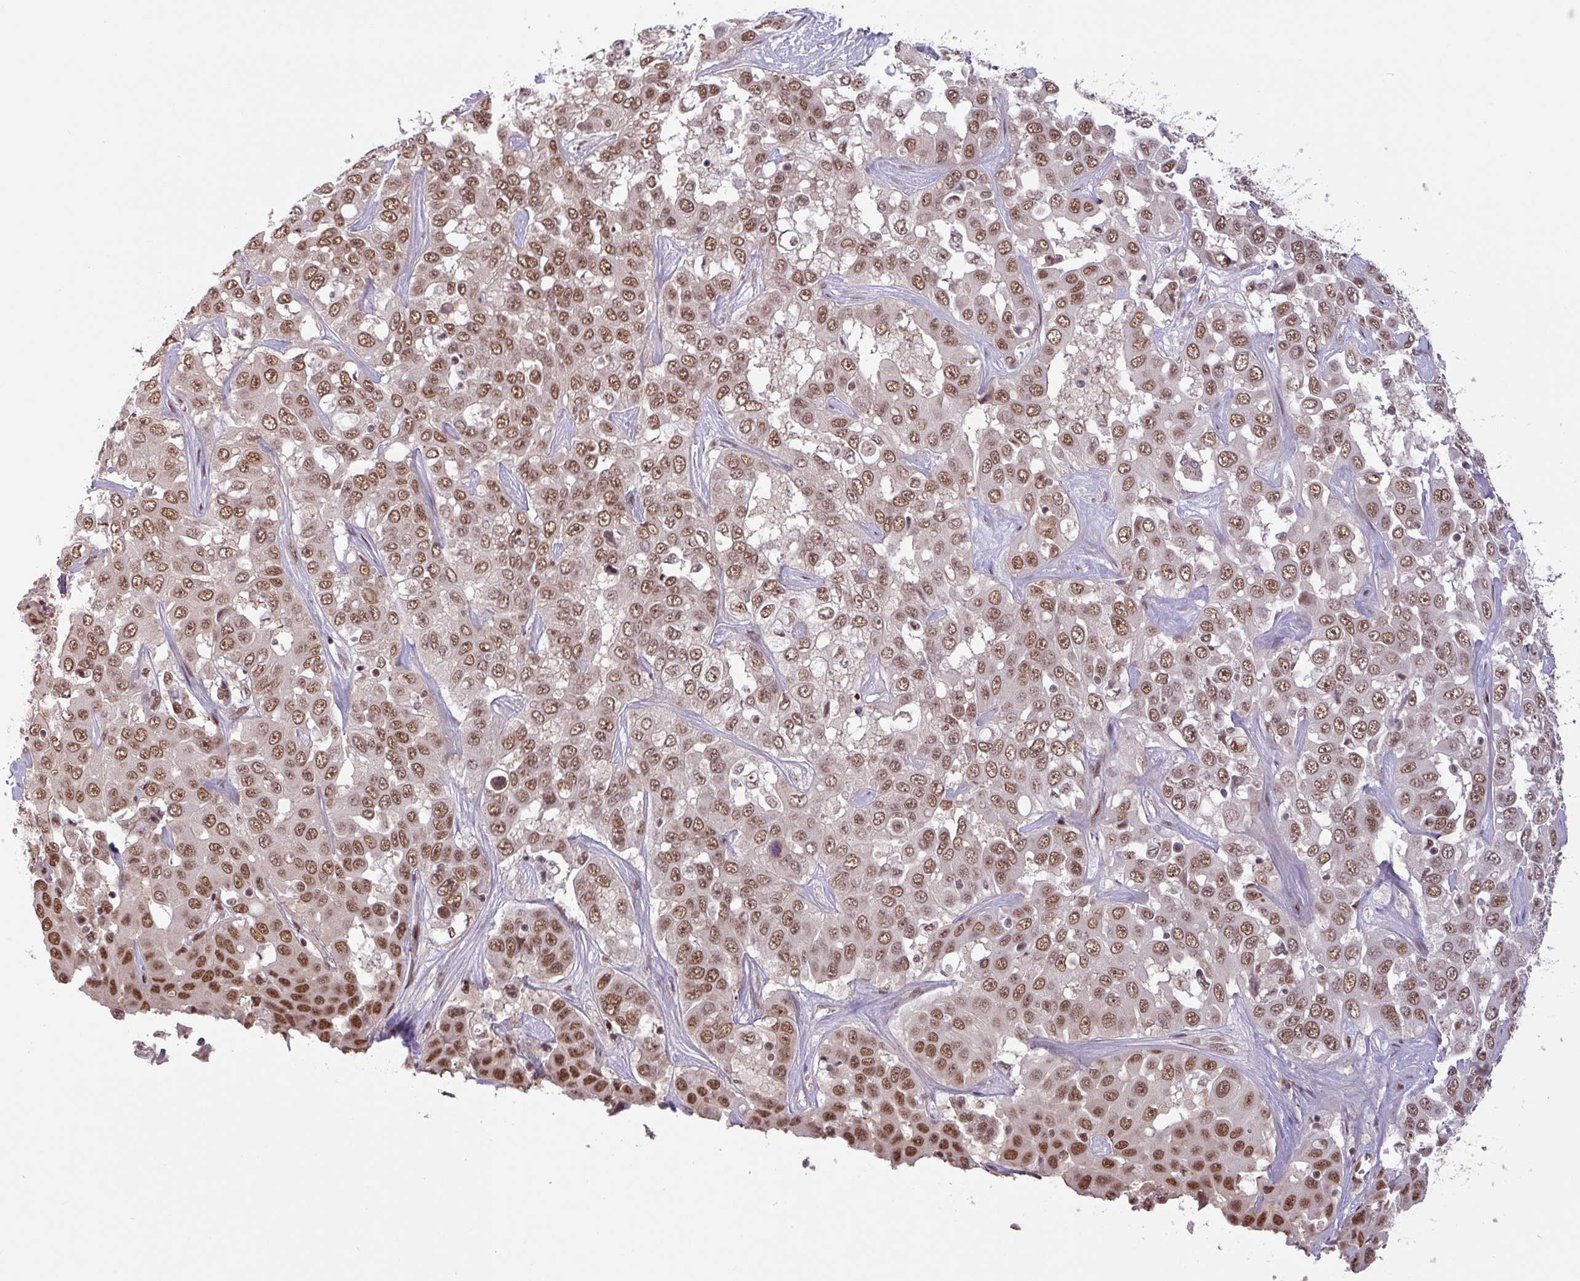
{"staining": {"intensity": "moderate", "quantity": ">75%", "location": "nuclear"}, "tissue": "liver cancer", "cell_type": "Tumor cells", "image_type": "cancer", "snomed": [{"axis": "morphology", "description": "Cholangiocarcinoma"}, {"axis": "topography", "description": "Liver"}], "caption": "Immunohistochemistry (IHC) of human cholangiocarcinoma (liver) demonstrates medium levels of moderate nuclear staining in approximately >75% of tumor cells.", "gene": "SRSF2", "patient": {"sex": "female", "age": 52}}